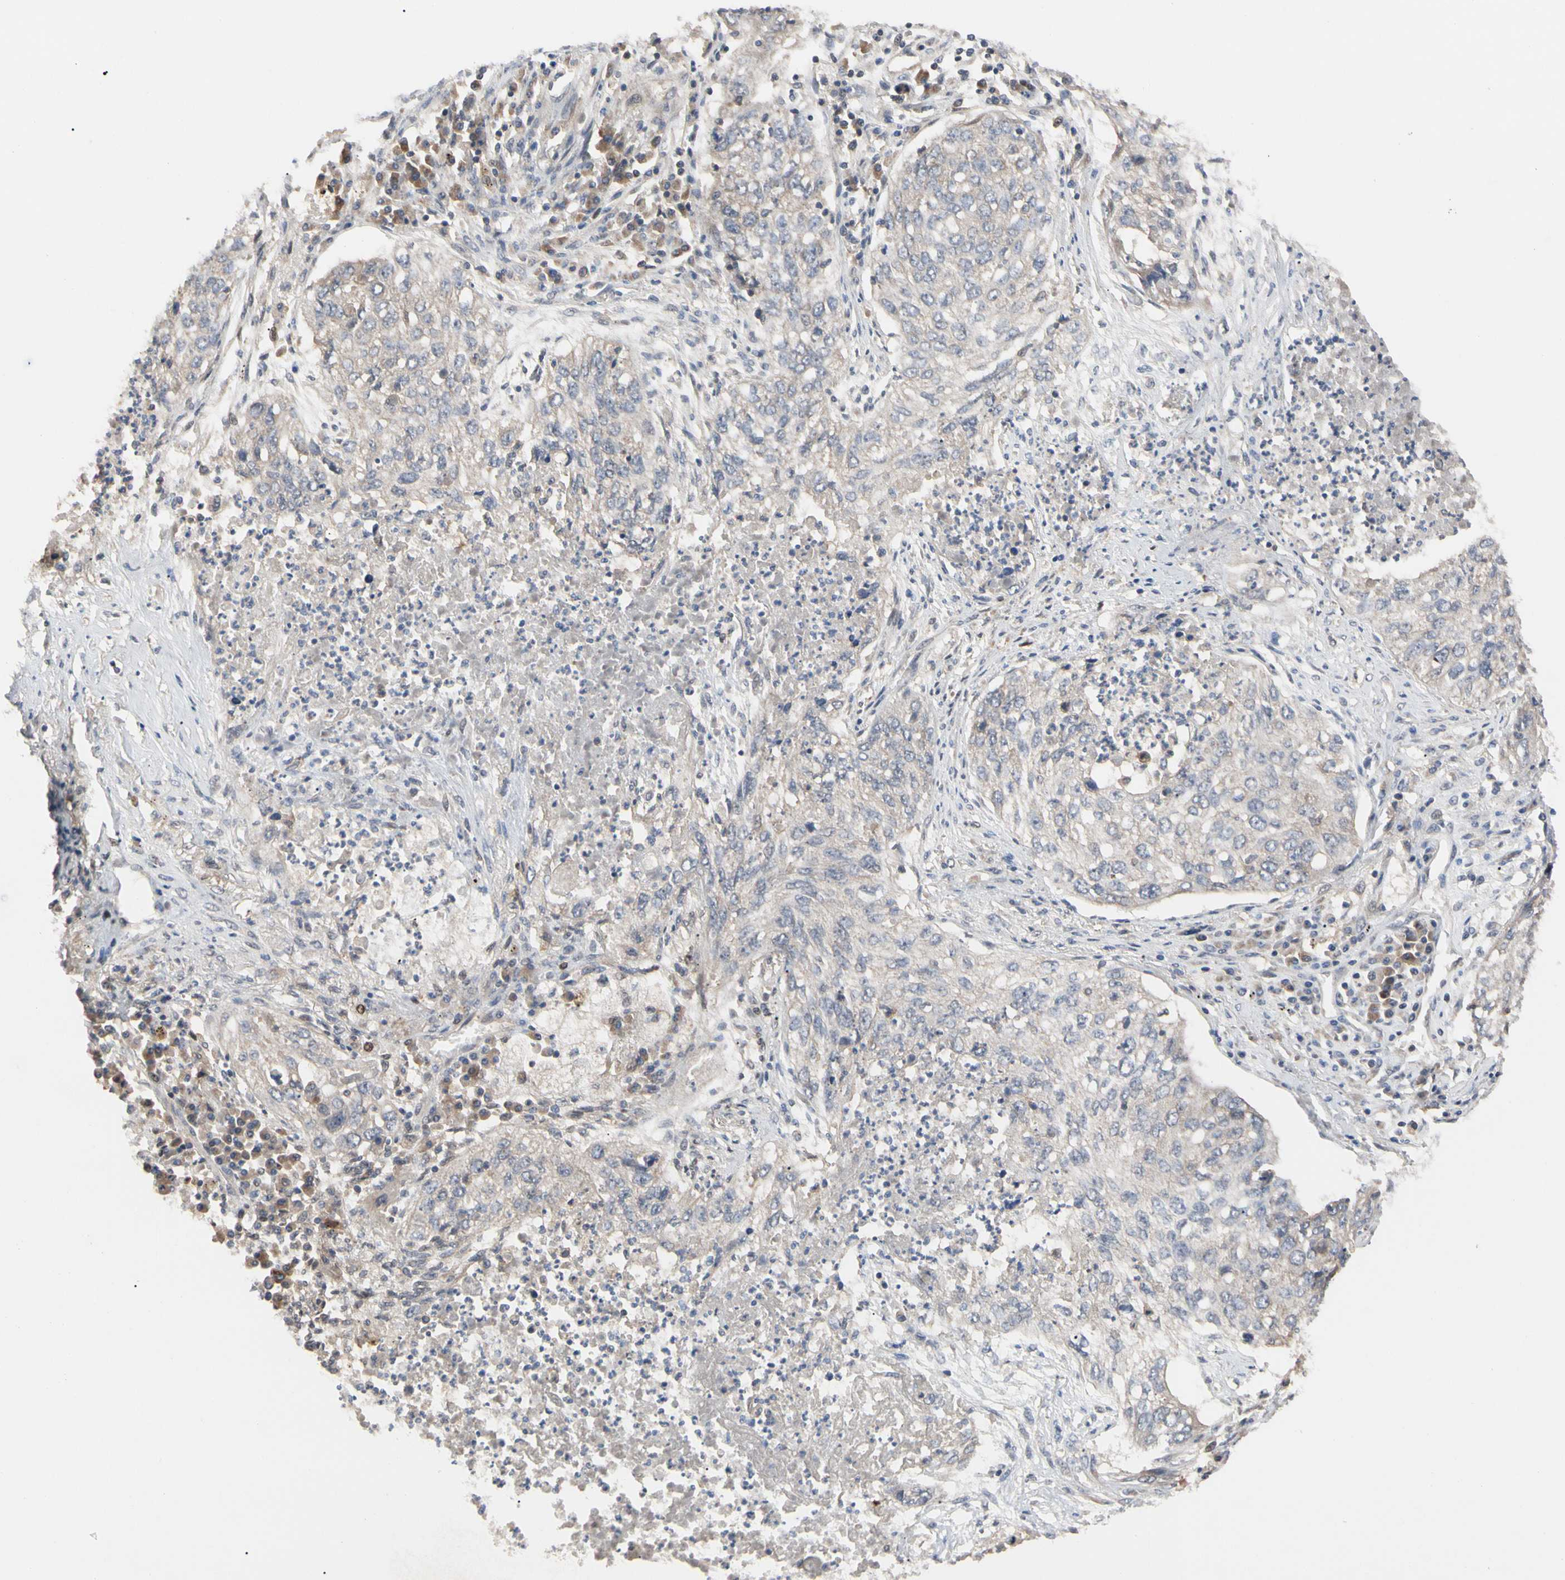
{"staining": {"intensity": "weak", "quantity": "25%-75%", "location": "cytoplasmic/membranous"}, "tissue": "lung cancer", "cell_type": "Tumor cells", "image_type": "cancer", "snomed": [{"axis": "morphology", "description": "Squamous cell carcinoma, NOS"}, {"axis": "topography", "description": "Lung"}], "caption": "A high-resolution image shows IHC staining of lung cancer (squamous cell carcinoma), which reveals weak cytoplasmic/membranous staining in about 25%-75% of tumor cells.", "gene": "DPP8", "patient": {"sex": "female", "age": 63}}